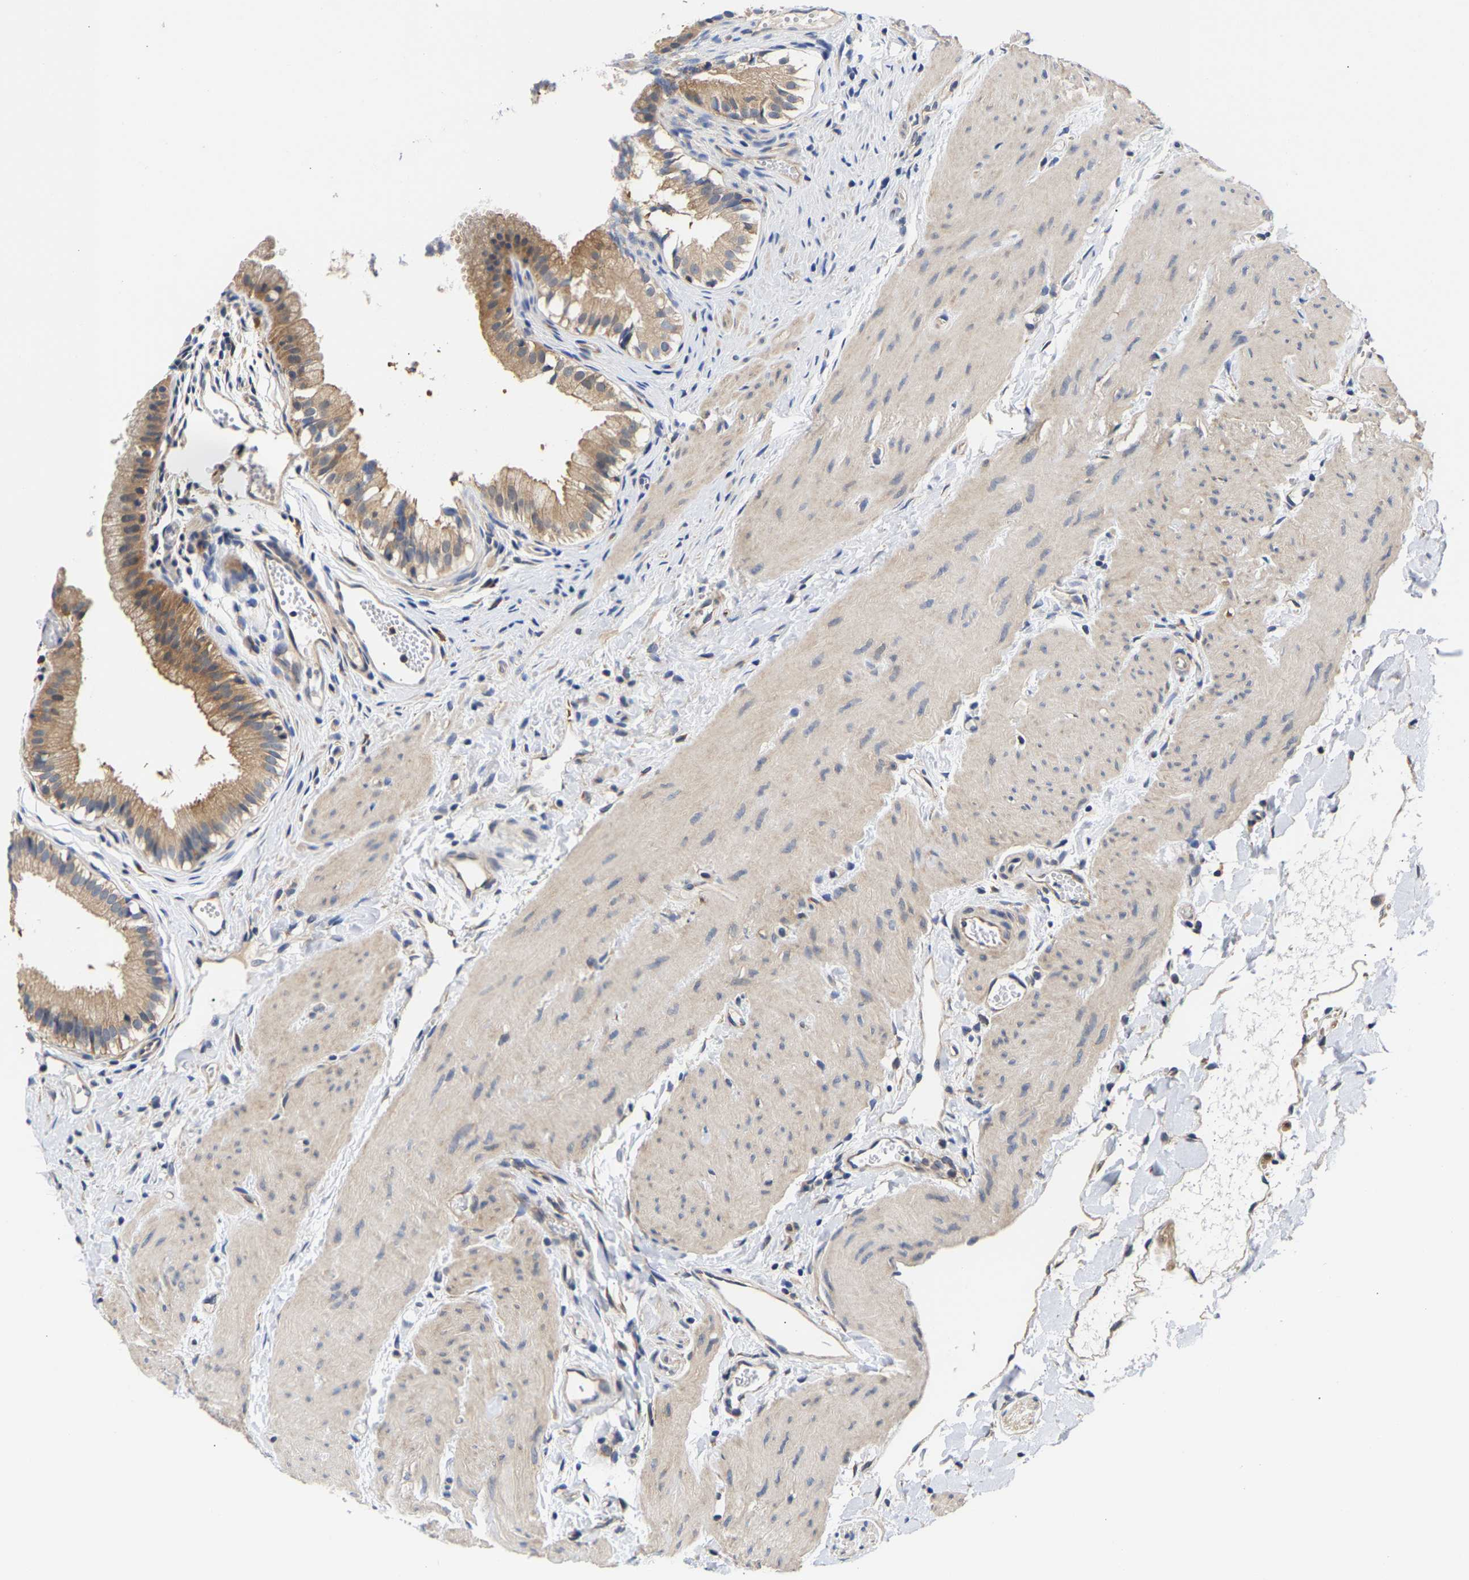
{"staining": {"intensity": "moderate", "quantity": ">75%", "location": "cytoplasmic/membranous"}, "tissue": "gallbladder", "cell_type": "Glandular cells", "image_type": "normal", "snomed": [{"axis": "morphology", "description": "Normal tissue, NOS"}, {"axis": "topography", "description": "Gallbladder"}], "caption": "DAB (3,3'-diaminobenzidine) immunohistochemical staining of benign human gallbladder shows moderate cytoplasmic/membranous protein staining in about >75% of glandular cells. (DAB IHC, brown staining for protein, blue staining for nuclei).", "gene": "CCDC6", "patient": {"sex": "female", "age": 26}}